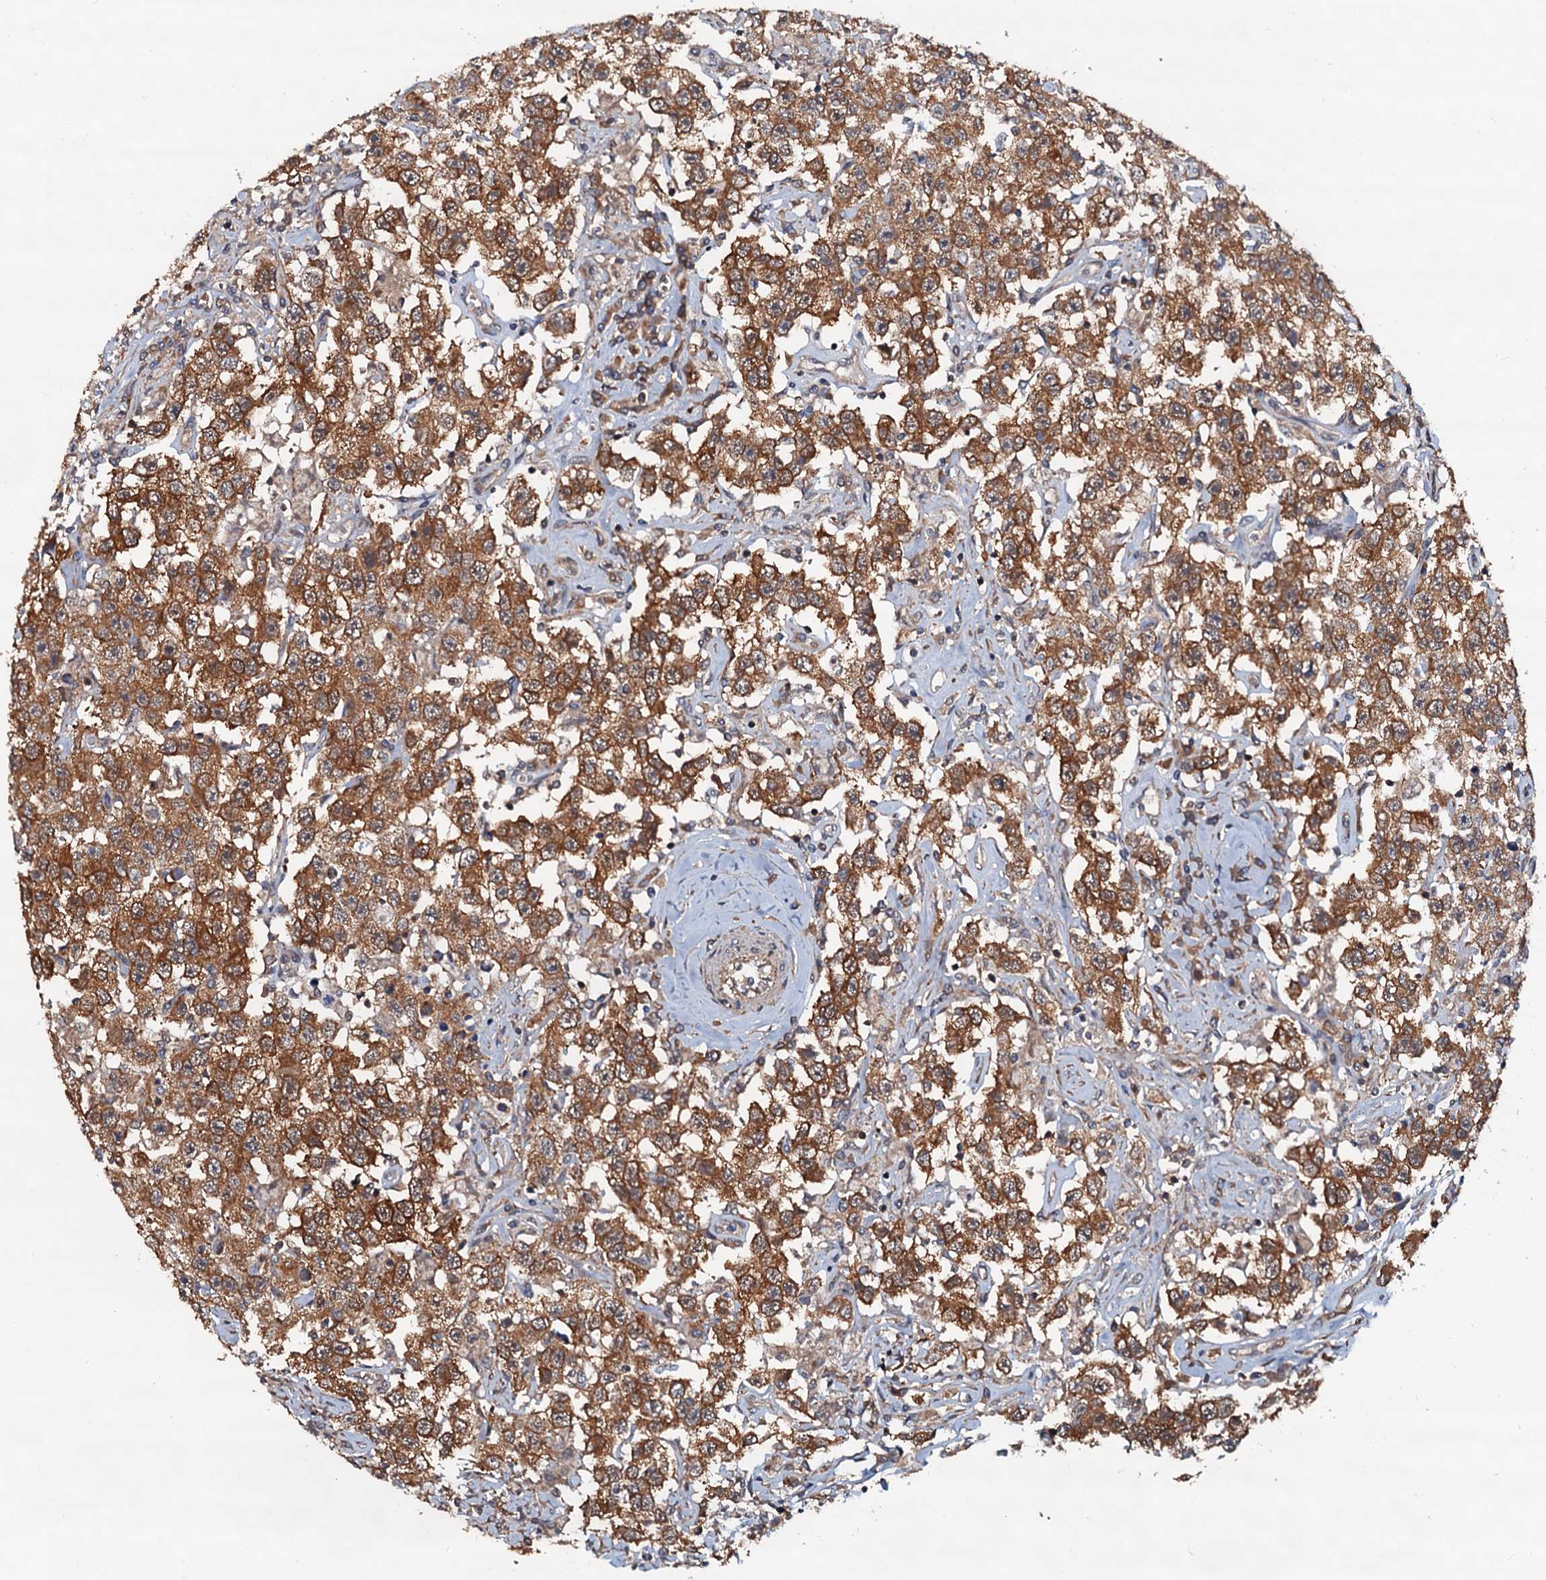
{"staining": {"intensity": "strong", "quantity": ">75%", "location": "cytoplasmic/membranous"}, "tissue": "testis cancer", "cell_type": "Tumor cells", "image_type": "cancer", "snomed": [{"axis": "morphology", "description": "Seminoma, NOS"}, {"axis": "topography", "description": "Testis"}], "caption": "A high amount of strong cytoplasmic/membranous expression is seen in approximately >75% of tumor cells in seminoma (testis) tissue. (DAB IHC with brightfield microscopy, high magnification).", "gene": "AAGAB", "patient": {"sex": "male", "age": 41}}